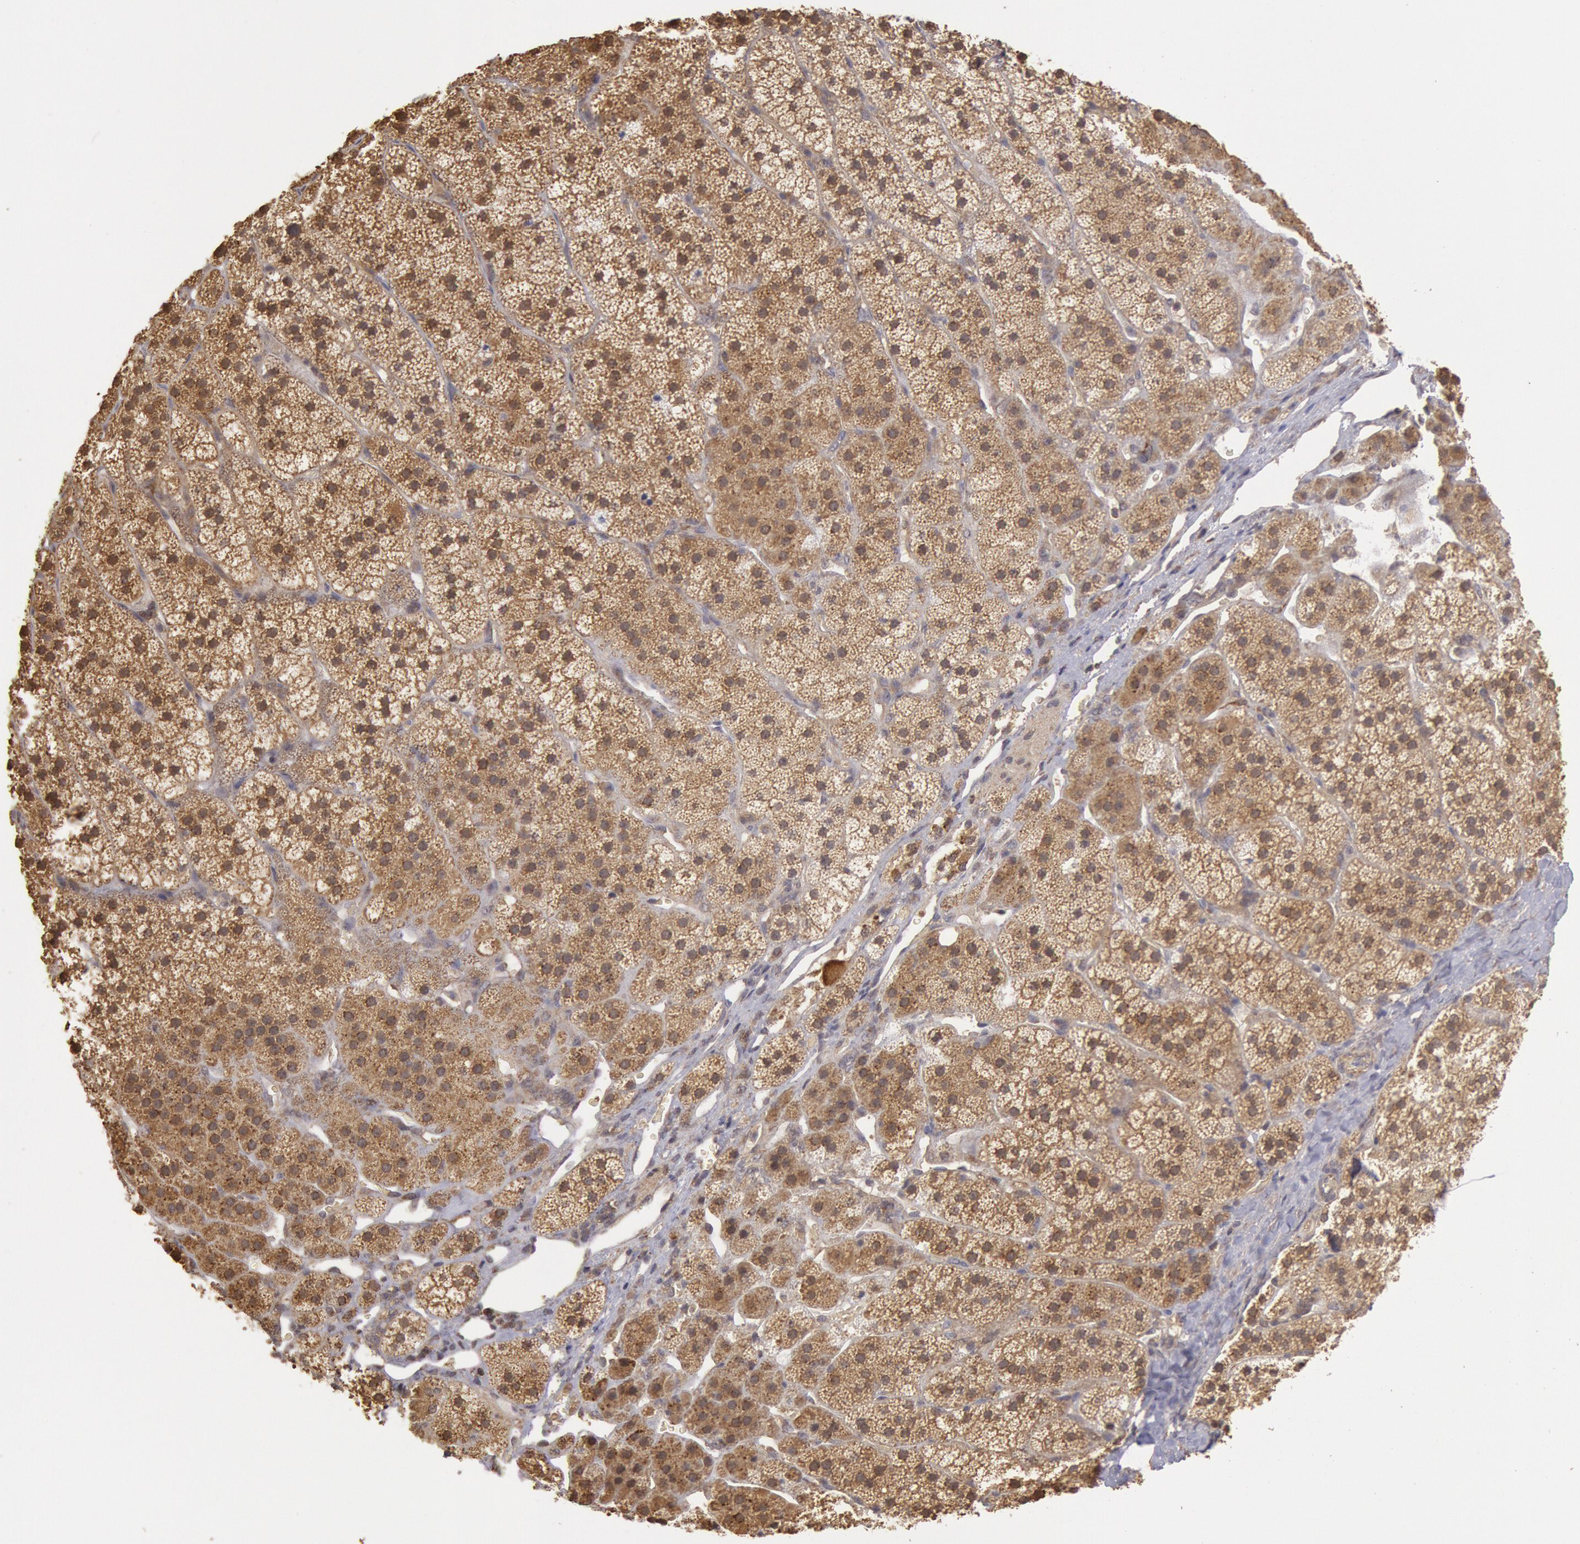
{"staining": {"intensity": "moderate", "quantity": ">75%", "location": "cytoplasmic/membranous"}, "tissue": "adrenal gland", "cell_type": "Glandular cells", "image_type": "normal", "snomed": [{"axis": "morphology", "description": "Normal tissue, NOS"}, {"axis": "topography", "description": "Adrenal gland"}], "caption": "About >75% of glandular cells in unremarkable adrenal gland exhibit moderate cytoplasmic/membranous protein expression as visualized by brown immunohistochemical staining.", "gene": "USP14", "patient": {"sex": "female", "age": 44}}